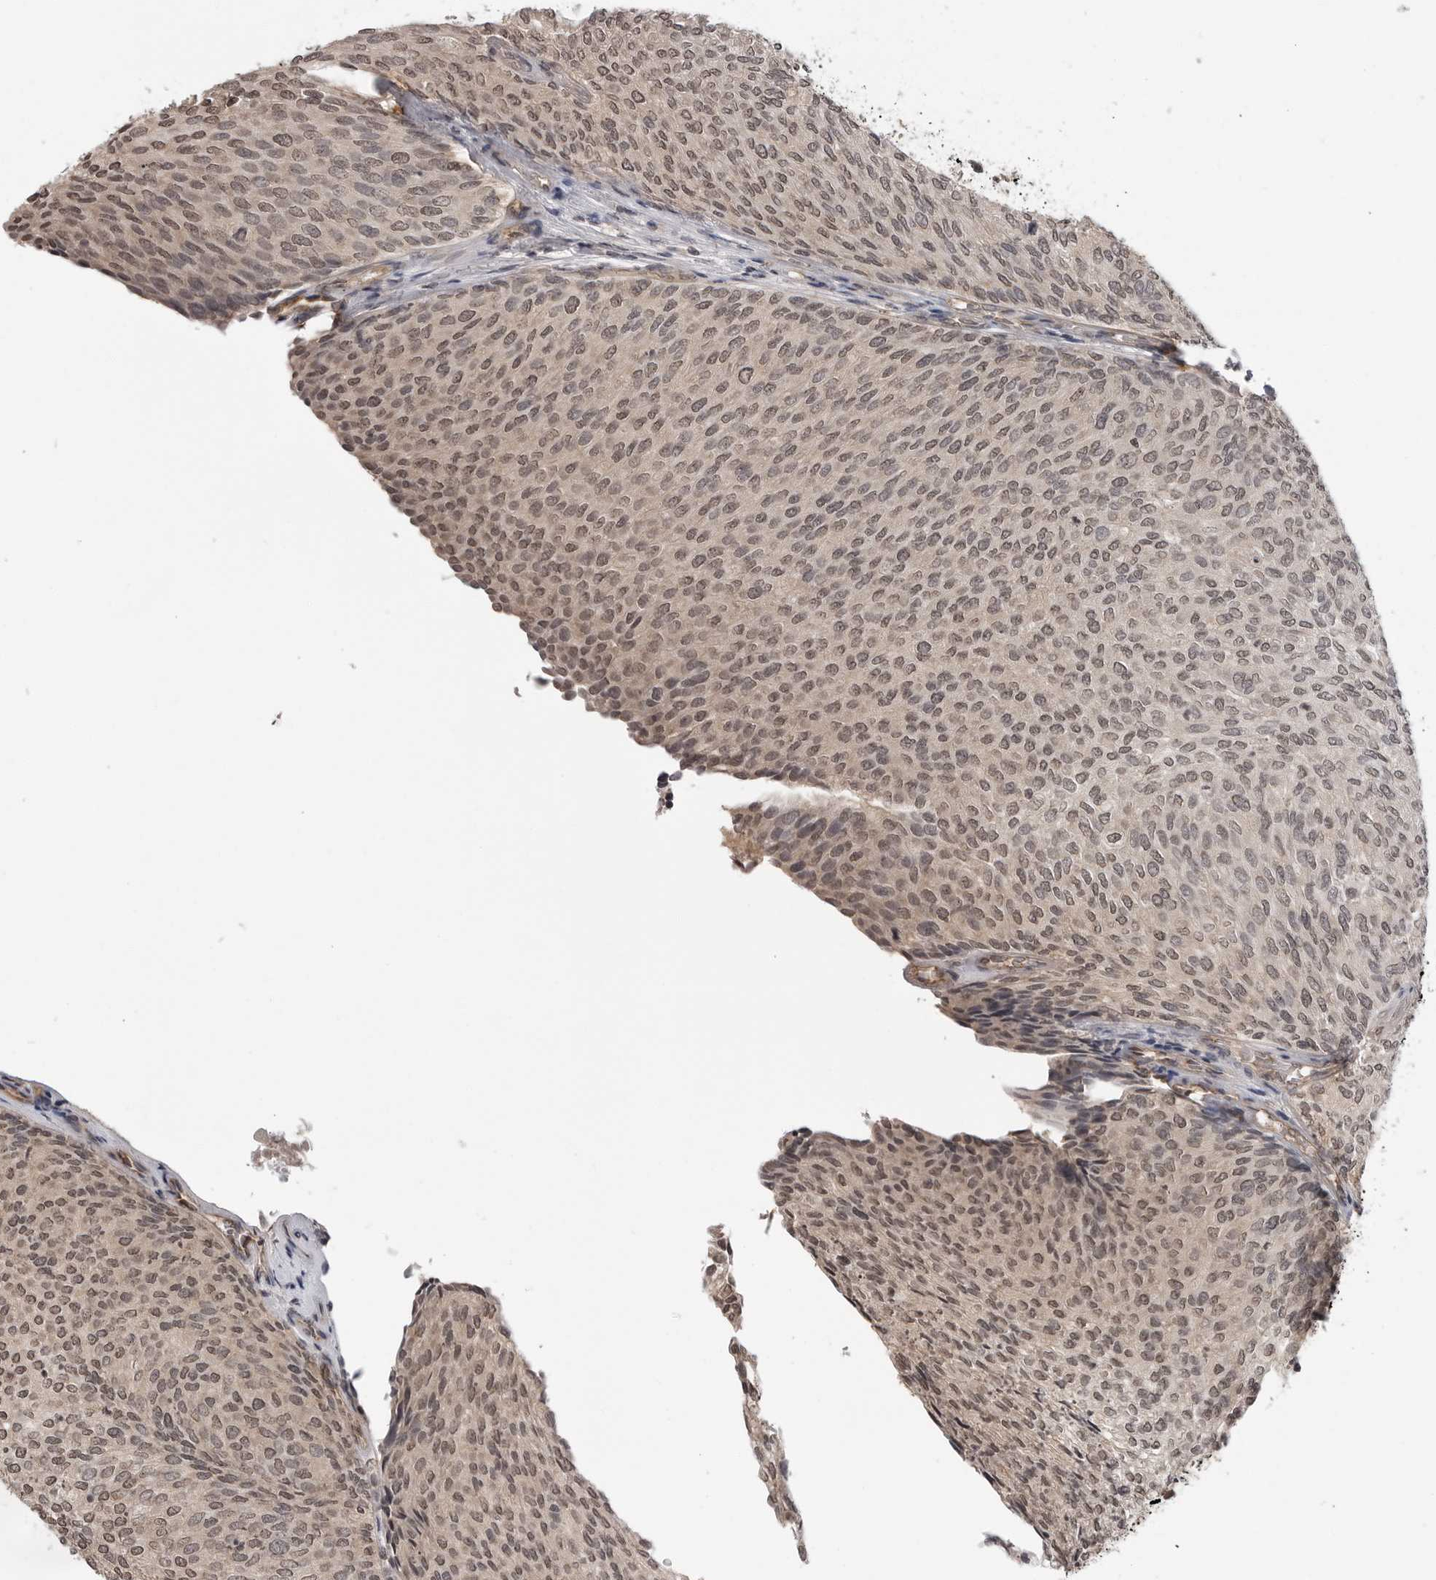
{"staining": {"intensity": "weak", "quantity": "25%-75%", "location": "nuclear"}, "tissue": "urothelial cancer", "cell_type": "Tumor cells", "image_type": "cancer", "snomed": [{"axis": "morphology", "description": "Urothelial carcinoma, Low grade"}, {"axis": "topography", "description": "Urinary bladder"}], "caption": "Low-grade urothelial carcinoma stained with DAB (3,3'-diaminobenzidine) immunohistochemistry (IHC) demonstrates low levels of weak nuclear staining in about 25%-75% of tumor cells.", "gene": "IL24", "patient": {"sex": "female", "age": 79}}